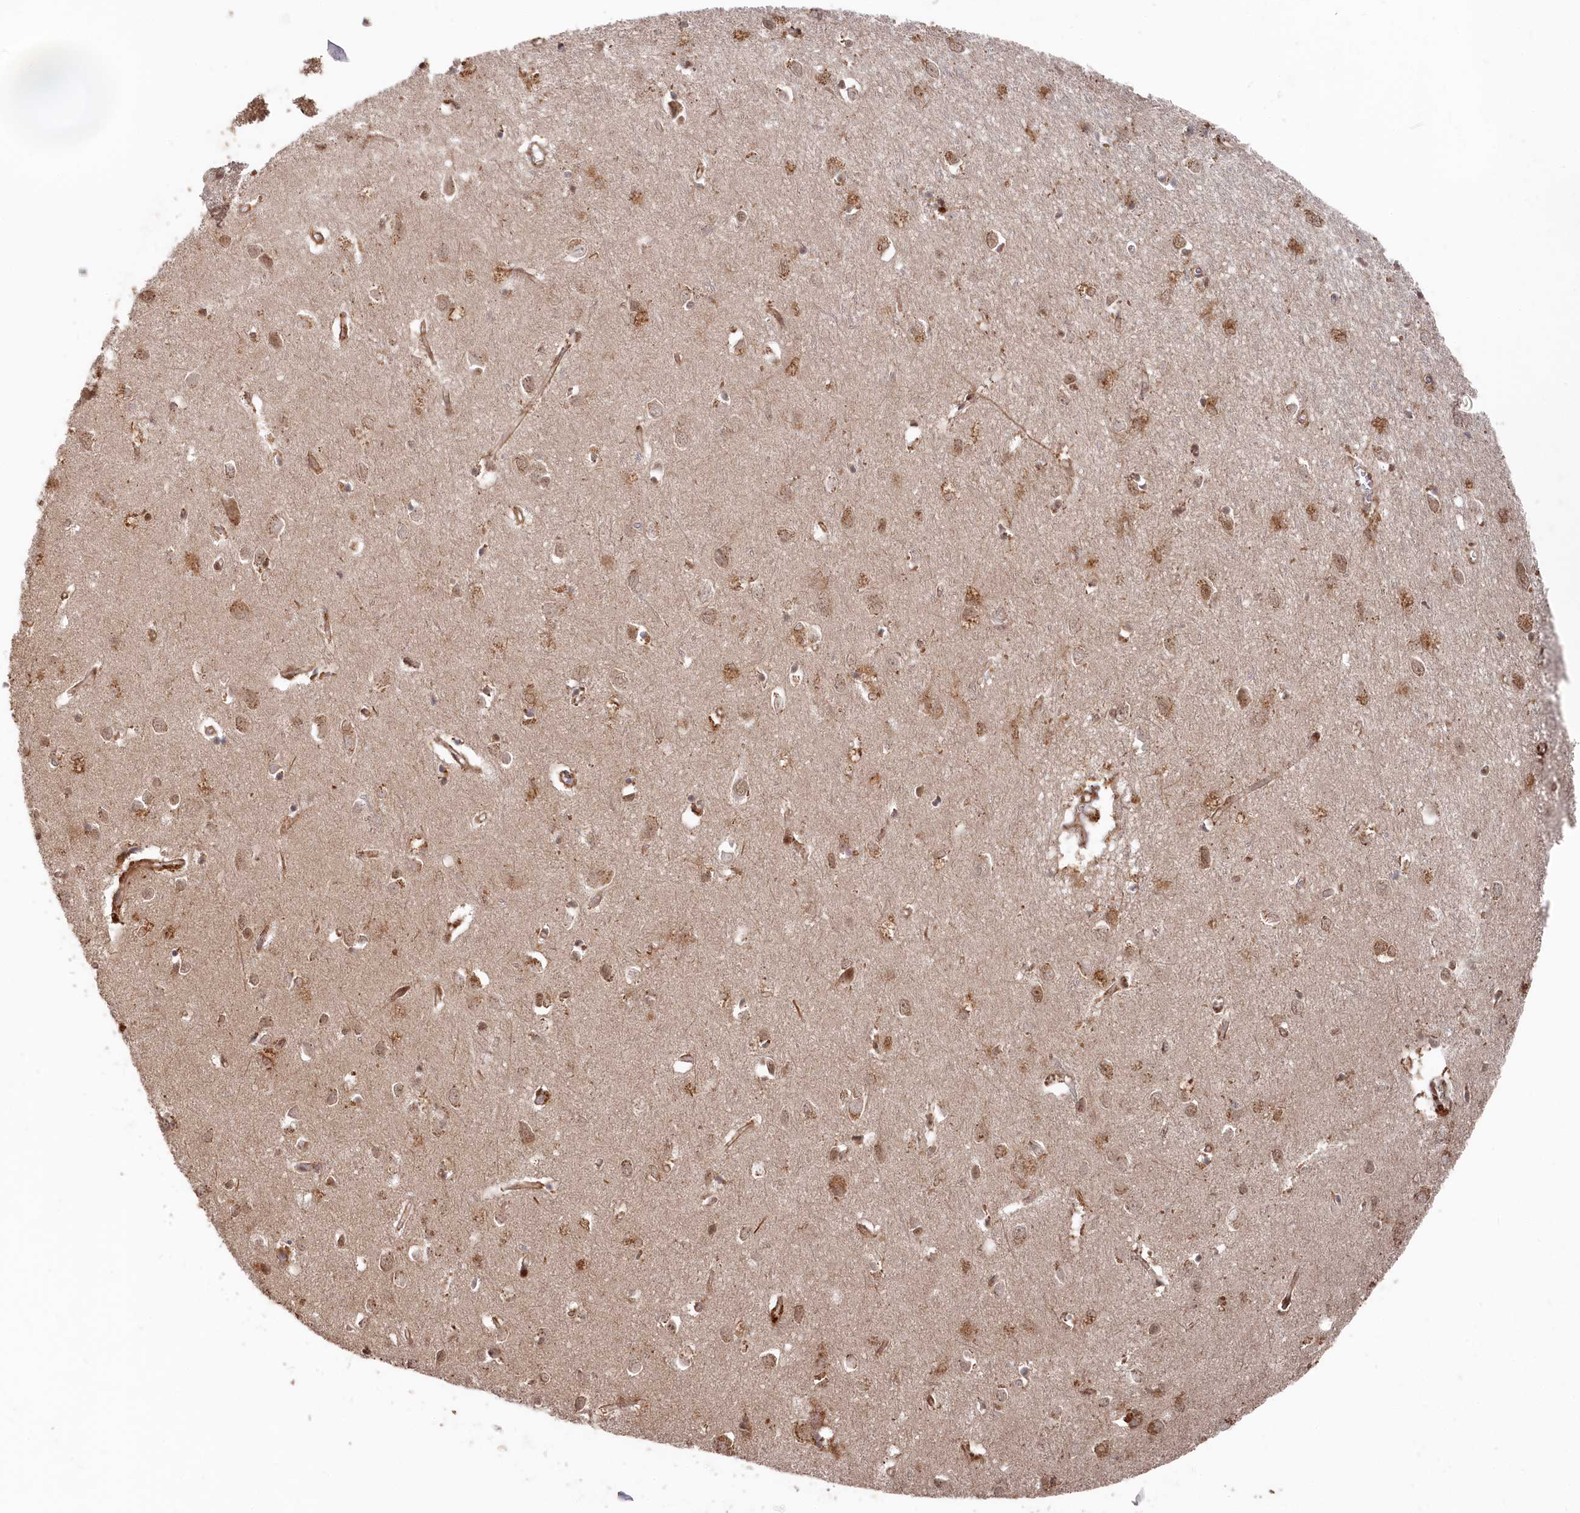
{"staining": {"intensity": "moderate", "quantity": "25%-75%", "location": "cytoplasmic/membranous,nuclear"}, "tissue": "cerebral cortex", "cell_type": "Endothelial cells", "image_type": "normal", "snomed": [{"axis": "morphology", "description": "Normal tissue, NOS"}, {"axis": "topography", "description": "Cerebral cortex"}], "caption": "Cerebral cortex stained for a protein (brown) shows moderate cytoplasmic/membranous,nuclear positive expression in approximately 25%-75% of endothelial cells.", "gene": "POLR3A", "patient": {"sex": "female", "age": 64}}